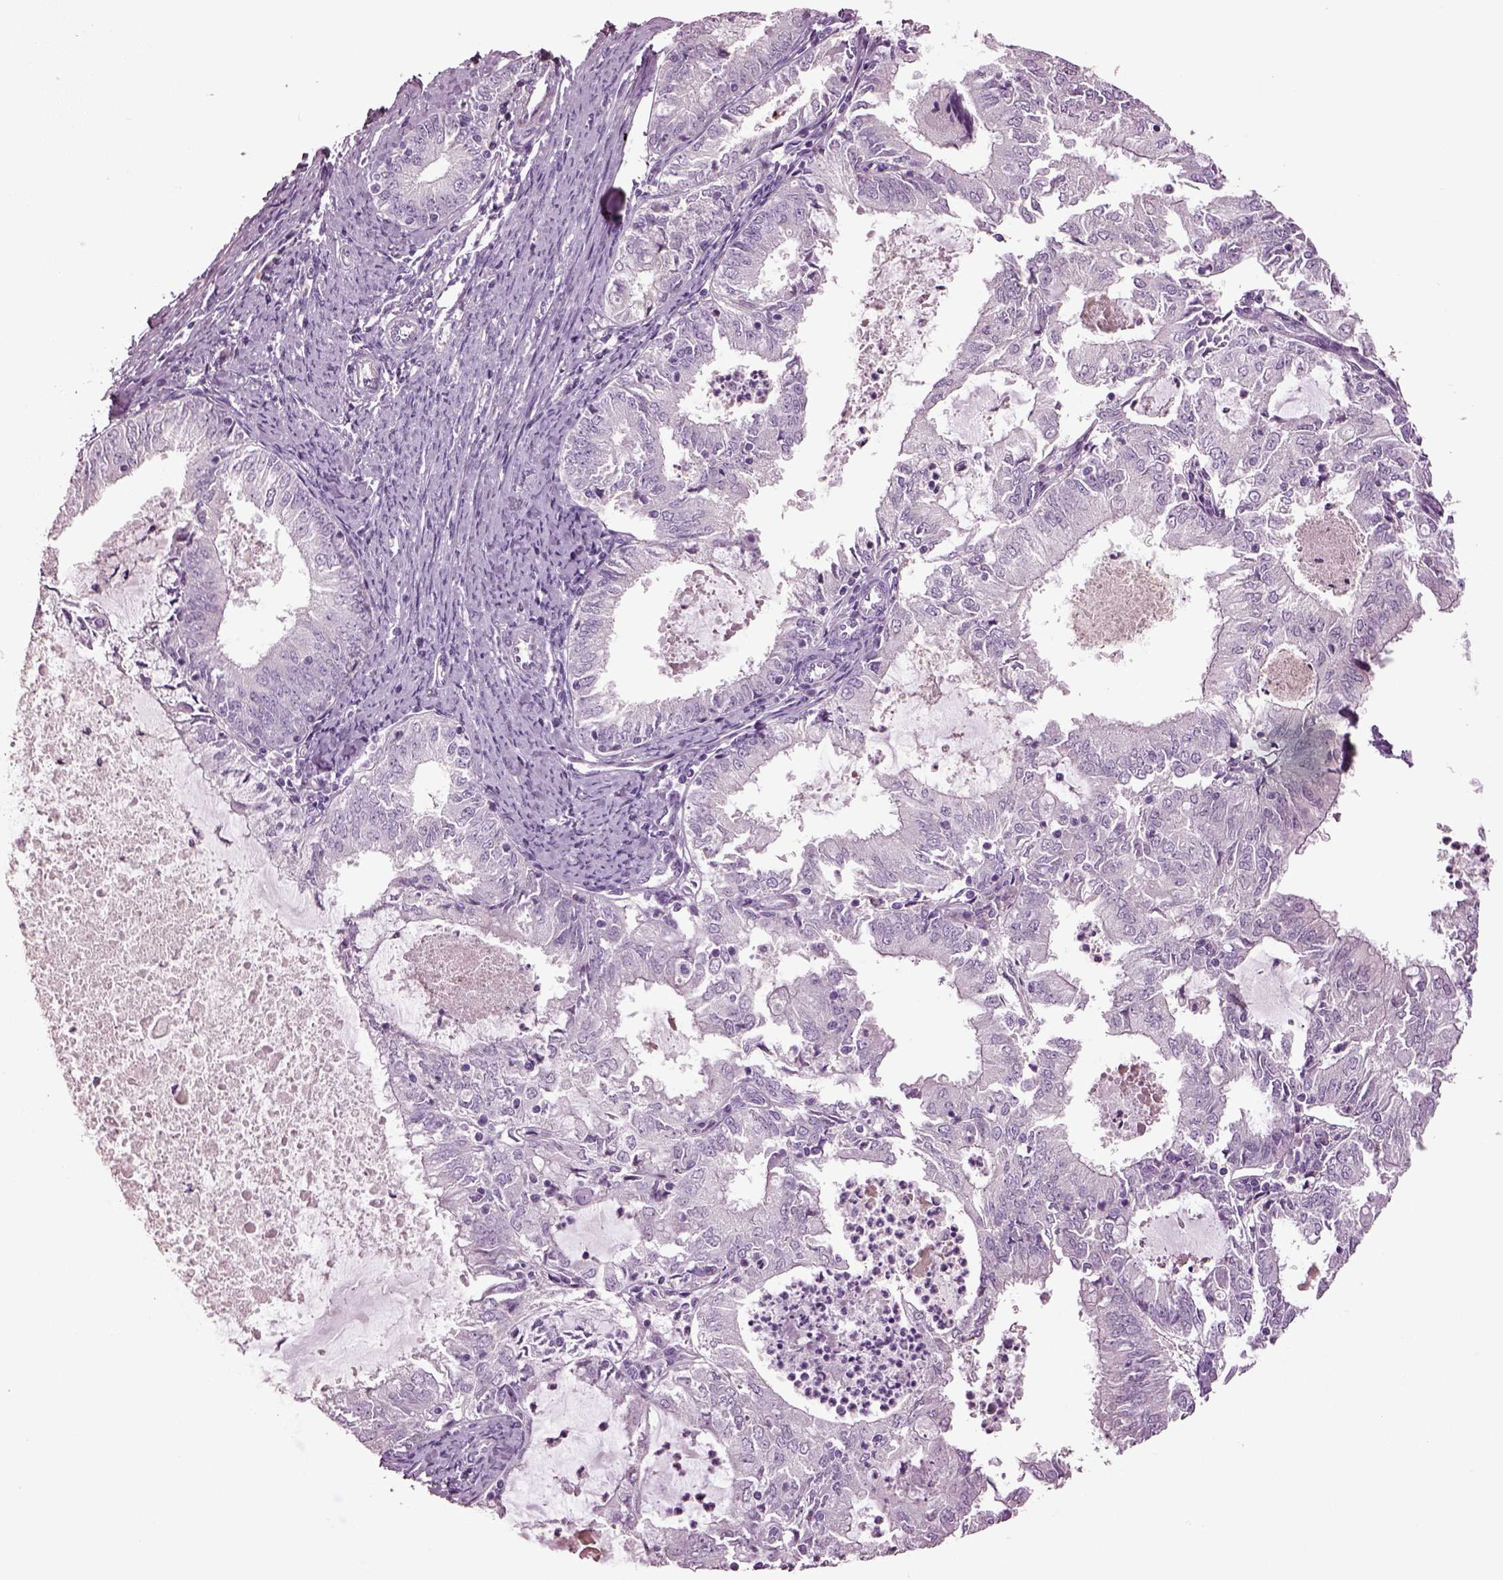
{"staining": {"intensity": "negative", "quantity": "none", "location": "none"}, "tissue": "endometrial cancer", "cell_type": "Tumor cells", "image_type": "cancer", "snomed": [{"axis": "morphology", "description": "Adenocarcinoma, NOS"}, {"axis": "topography", "description": "Endometrium"}], "caption": "Immunohistochemistry (IHC) of endometrial adenocarcinoma reveals no expression in tumor cells.", "gene": "GUCA1A", "patient": {"sex": "female", "age": 57}}